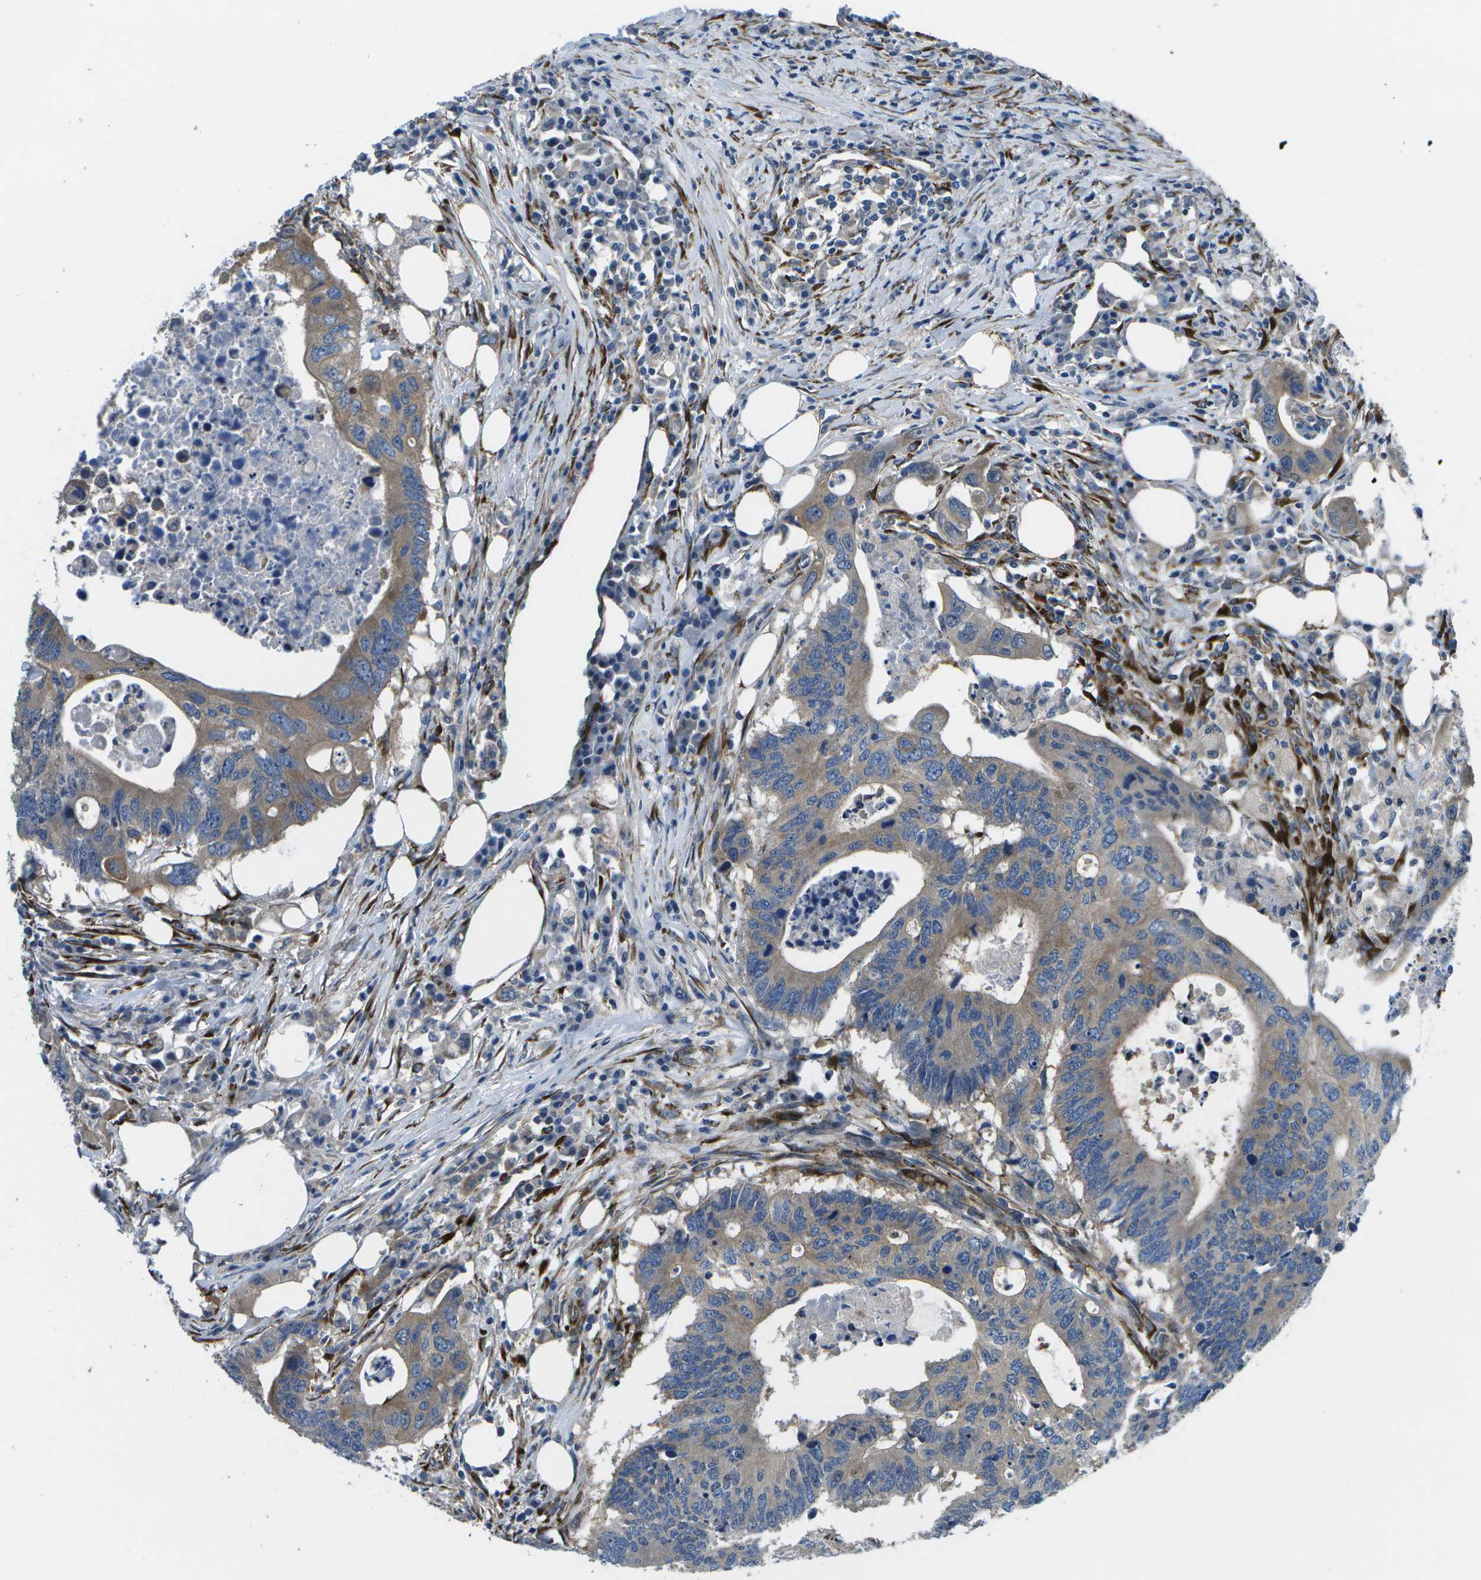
{"staining": {"intensity": "weak", "quantity": "25%-75%", "location": "cytoplasmic/membranous"}, "tissue": "colorectal cancer", "cell_type": "Tumor cells", "image_type": "cancer", "snomed": [{"axis": "morphology", "description": "Adenocarcinoma, NOS"}, {"axis": "topography", "description": "Colon"}], "caption": "Brown immunohistochemical staining in human colorectal cancer (adenocarcinoma) exhibits weak cytoplasmic/membranous staining in approximately 25%-75% of tumor cells.", "gene": "P3H1", "patient": {"sex": "male", "age": 71}}